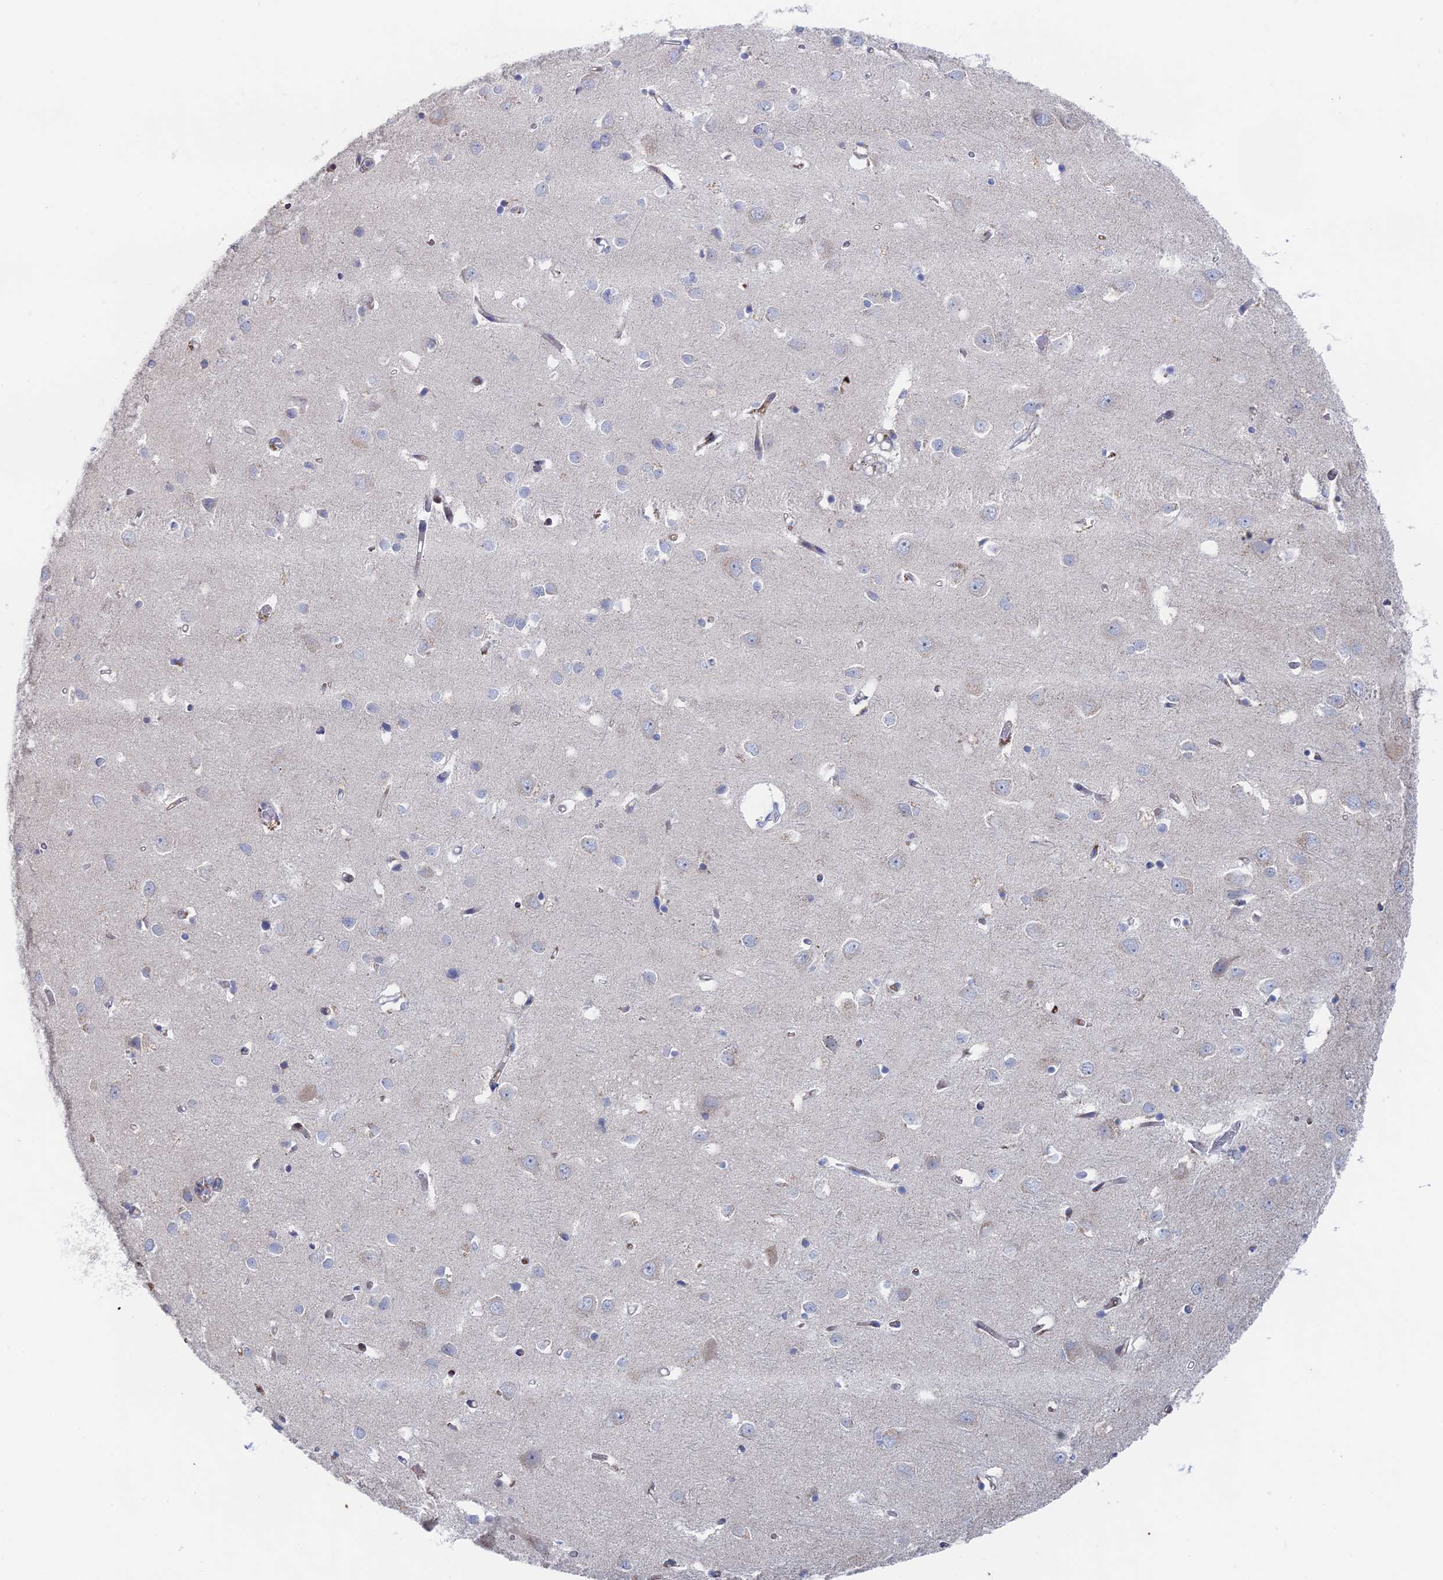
{"staining": {"intensity": "moderate", "quantity": "25%-75%", "location": "cytoplasmic/membranous"}, "tissue": "cerebral cortex", "cell_type": "Endothelial cells", "image_type": "normal", "snomed": [{"axis": "morphology", "description": "Normal tissue, NOS"}, {"axis": "topography", "description": "Cerebral cortex"}], "caption": "IHC image of benign cerebral cortex: cerebral cortex stained using immunohistochemistry (IHC) demonstrates medium levels of moderate protein expression localized specifically in the cytoplasmic/membranous of endothelial cells, appearing as a cytoplasmic/membranous brown color.", "gene": "IL7", "patient": {"sex": "female", "age": 64}}